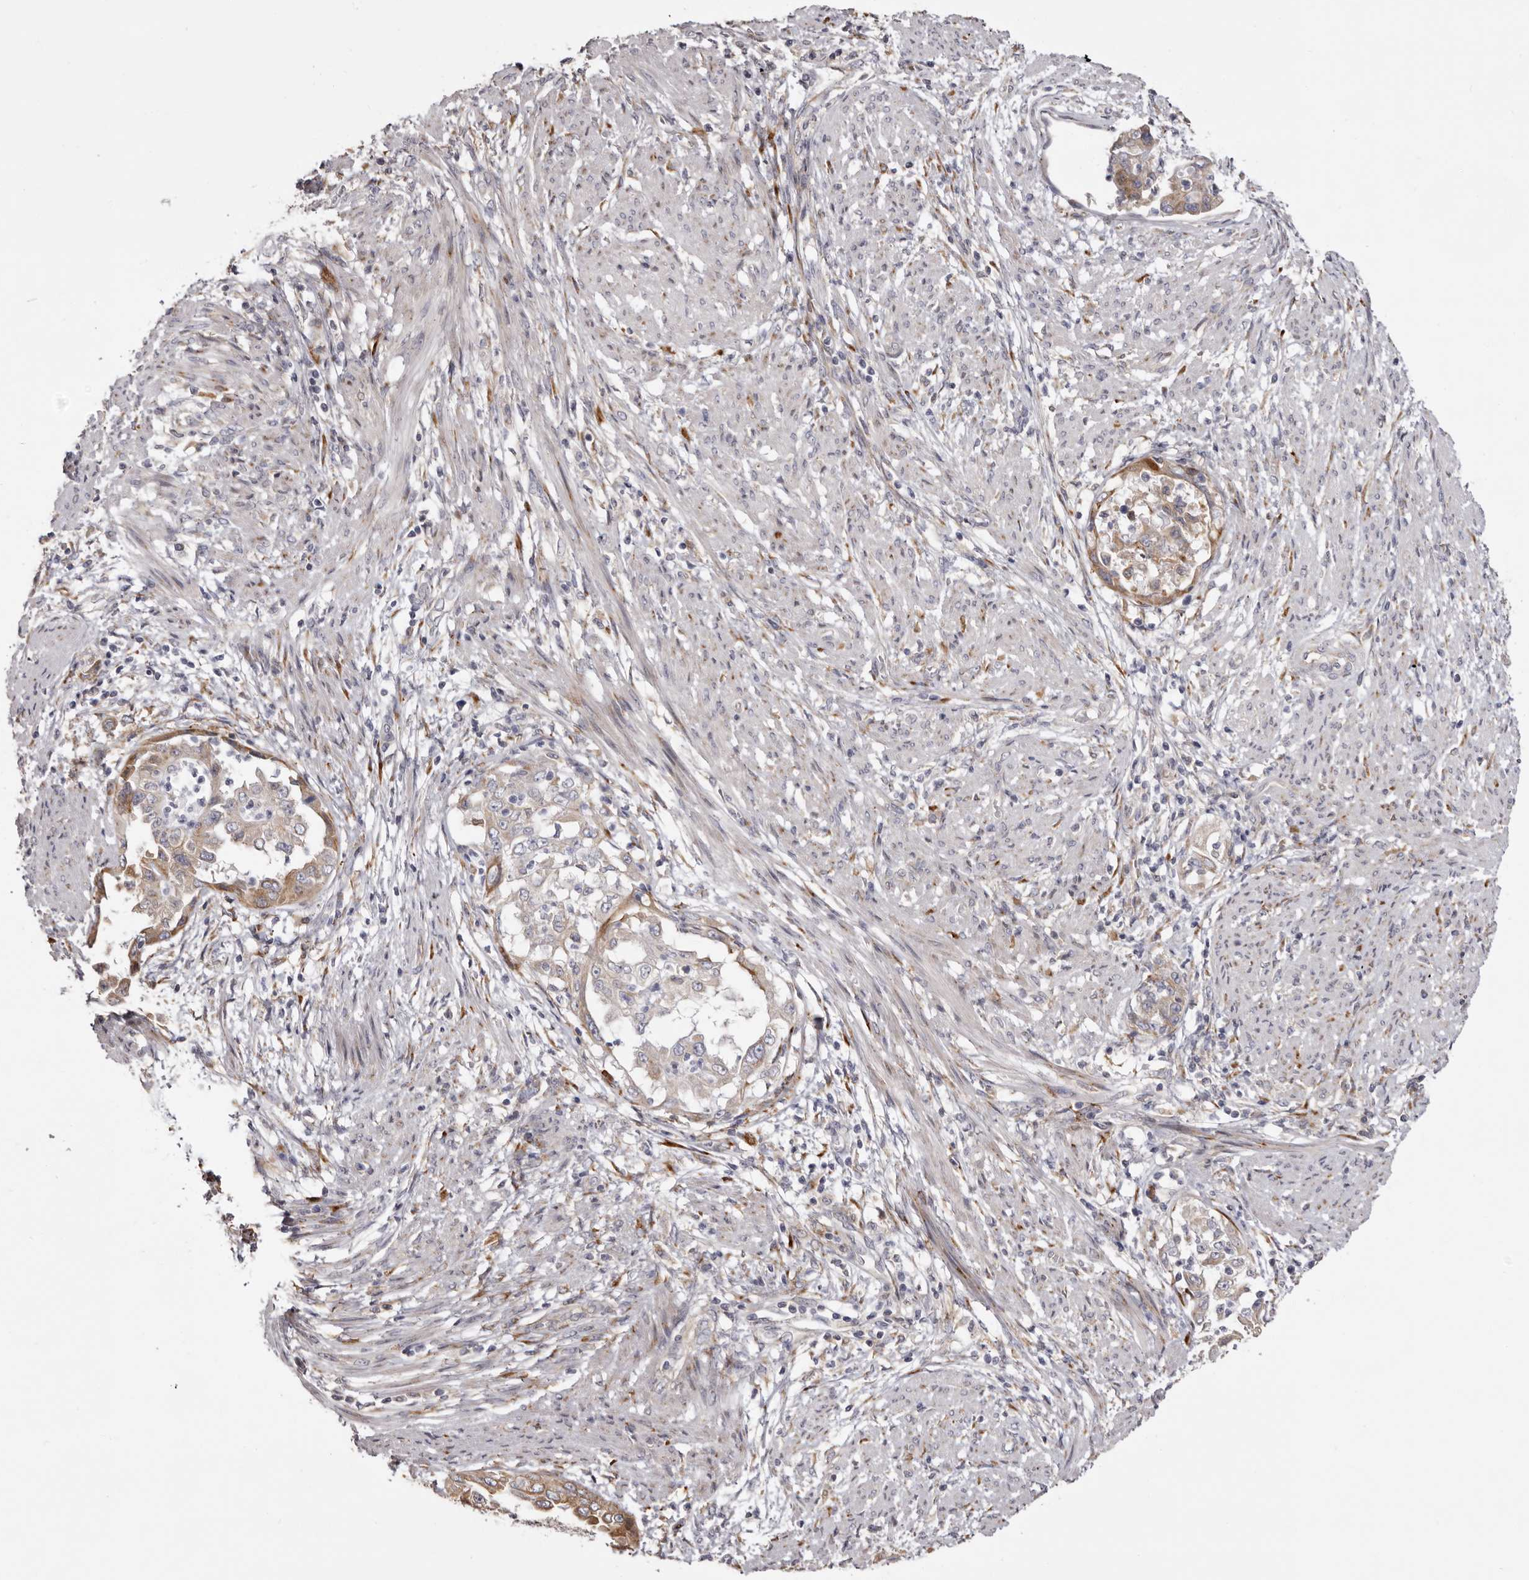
{"staining": {"intensity": "moderate", "quantity": "<25%", "location": "cytoplasmic/membranous"}, "tissue": "endometrial cancer", "cell_type": "Tumor cells", "image_type": "cancer", "snomed": [{"axis": "morphology", "description": "Adenocarcinoma, NOS"}, {"axis": "topography", "description": "Endometrium"}], "caption": "IHC staining of adenocarcinoma (endometrial), which demonstrates low levels of moderate cytoplasmic/membranous staining in approximately <25% of tumor cells indicating moderate cytoplasmic/membranous protein staining. The staining was performed using DAB (brown) for protein detection and nuclei were counterstained in hematoxylin (blue).", "gene": "PIGX", "patient": {"sex": "female", "age": 85}}